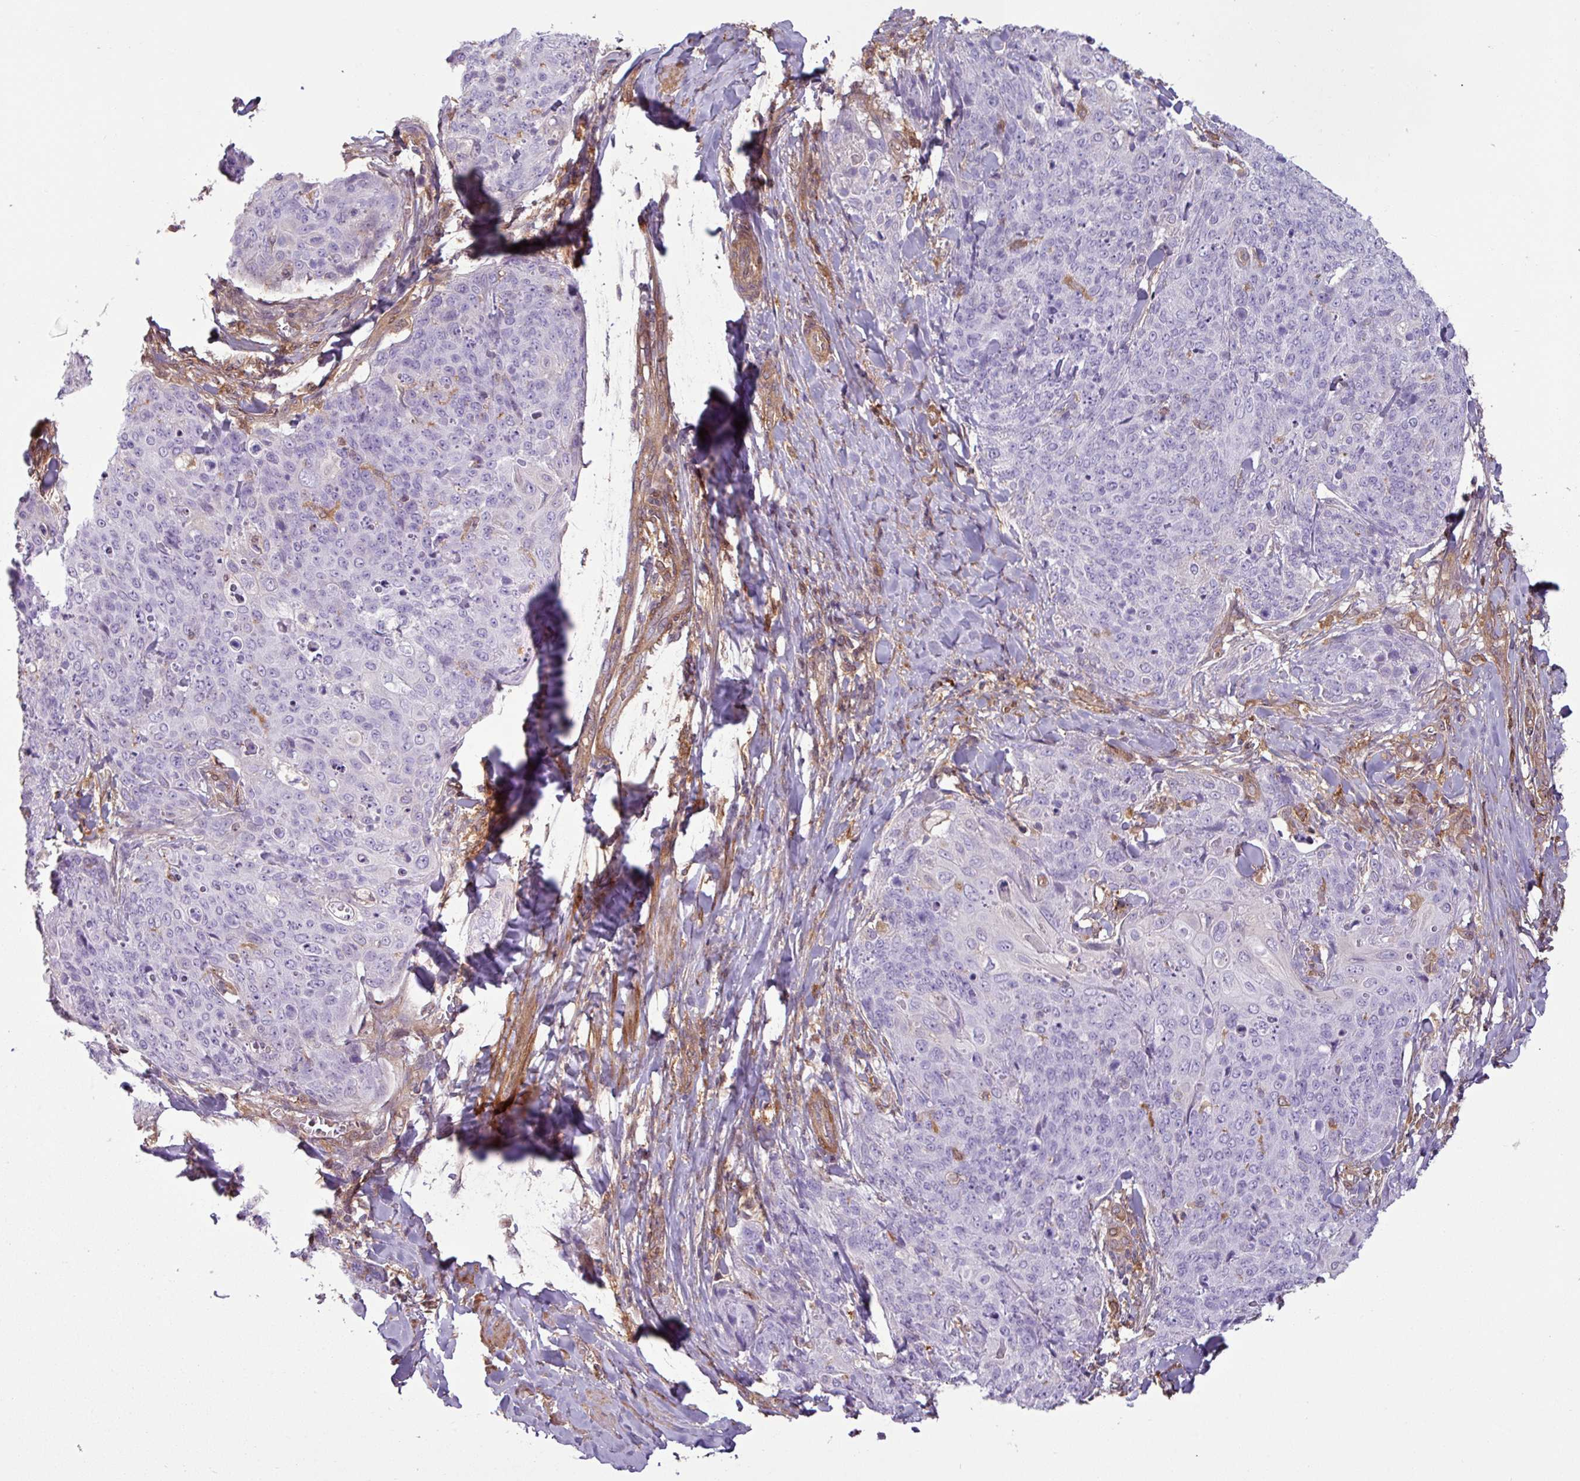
{"staining": {"intensity": "negative", "quantity": "none", "location": "none"}, "tissue": "skin cancer", "cell_type": "Tumor cells", "image_type": "cancer", "snomed": [{"axis": "morphology", "description": "Squamous cell carcinoma, NOS"}, {"axis": "topography", "description": "Skin"}, {"axis": "topography", "description": "Vulva"}], "caption": "Immunohistochemistry (IHC) micrograph of squamous cell carcinoma (skin) stained for a protein (brown), which shows no positivity in tumor cells.", "gene": "SH3BGRL", "patient": {"sex": "female", "age": 85}}